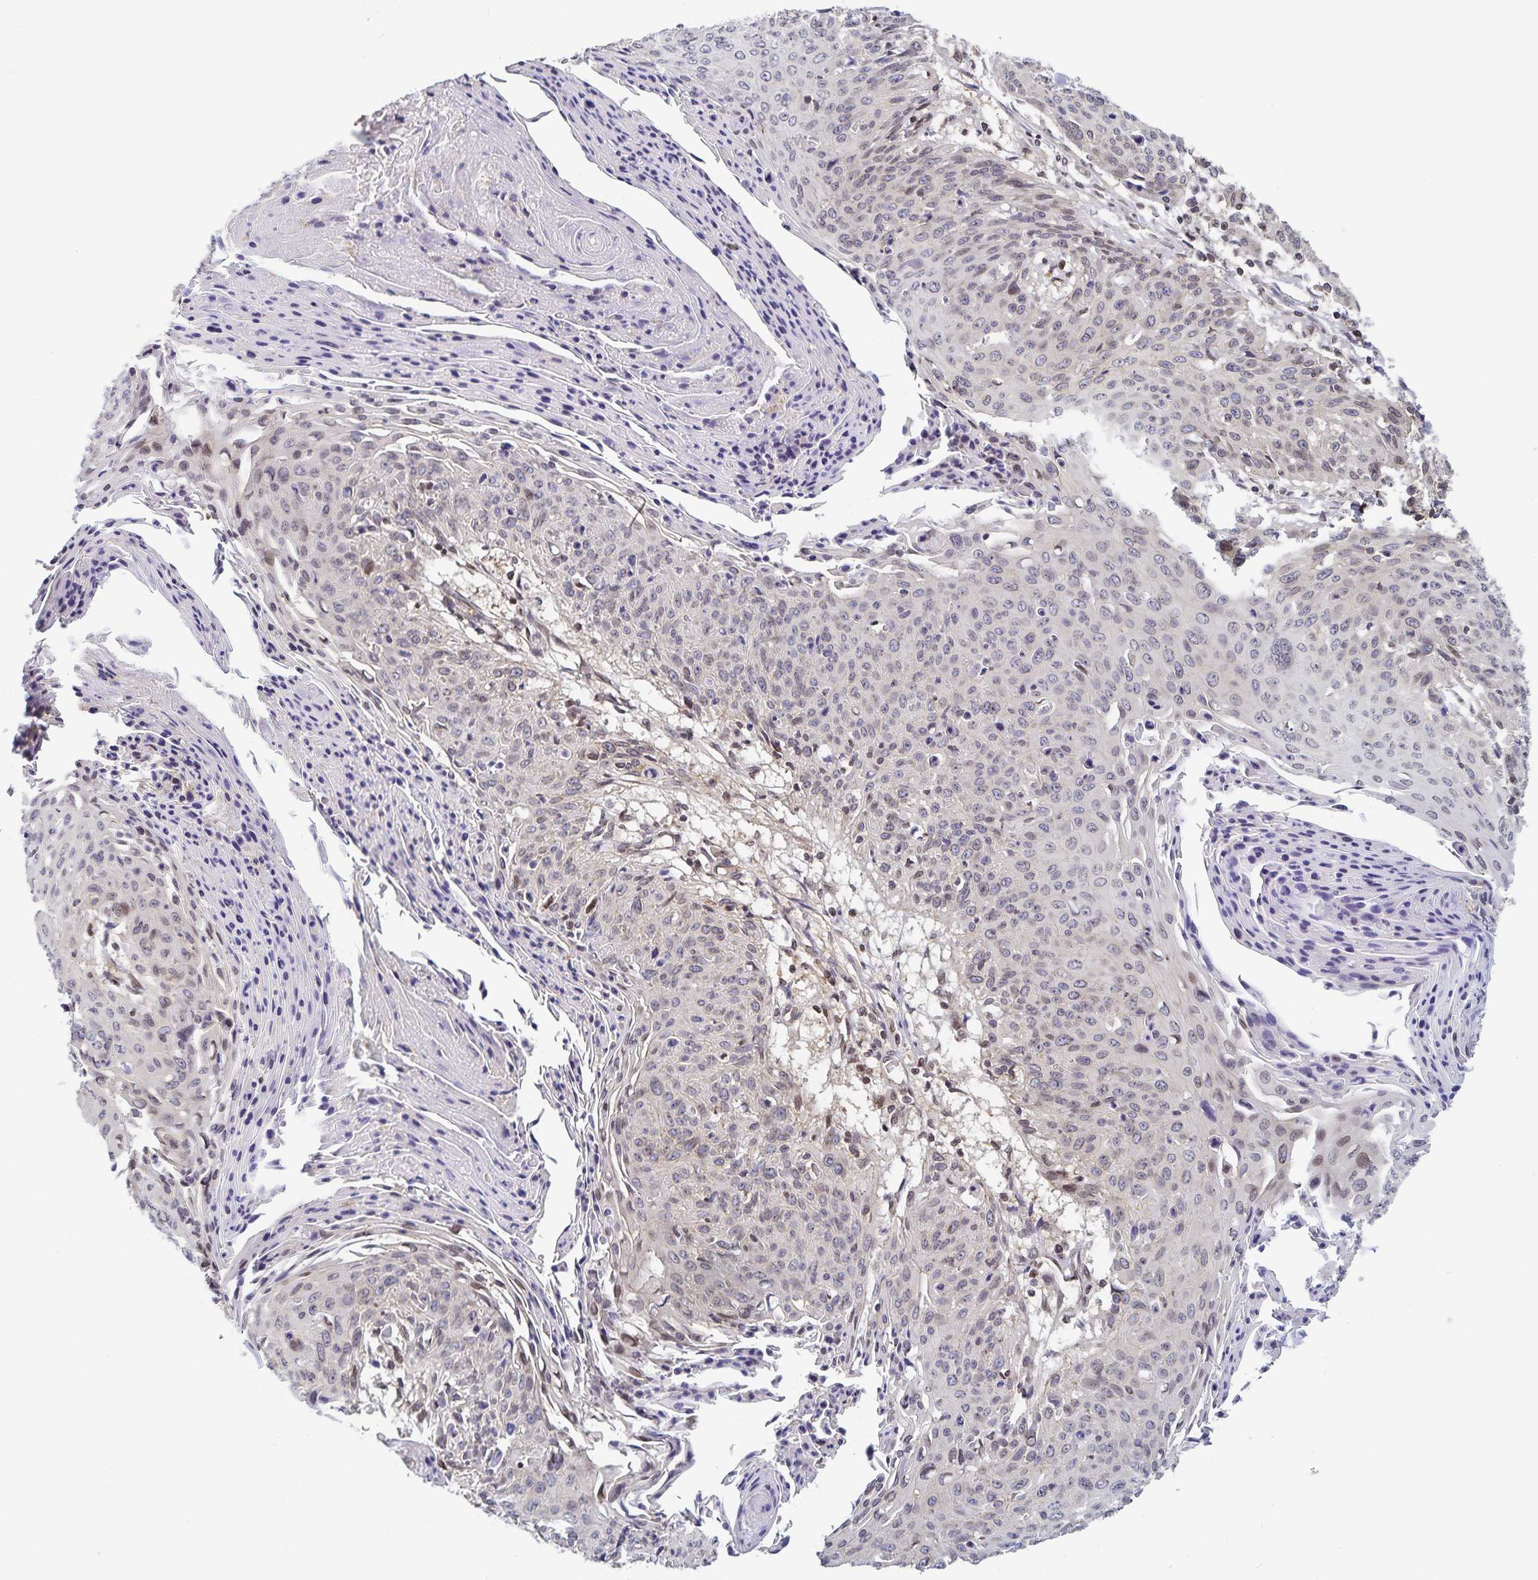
{"staining": {"intensity": "weak", "quantity": "<25%", "location": "nuclear"}, "tissue": "cervical cancer", "cell_type": "Tumor cells", "image_type": "cancer", "snomed": [{"axis": "morphology", "description": "Squamous cell carcinoma, NOS"}, {"axis": "topography", "description": "Cervix"}], "caption": "A high-resolution micrograph shows IHC staining of cervical cancer (squamous cell carcinoma), which displays no significant expression in tumor cells. (IHC, brightfield microscopy, high magnification).", "gene": "RAB9B", "patient": {"sex": "female", "age": 45}}